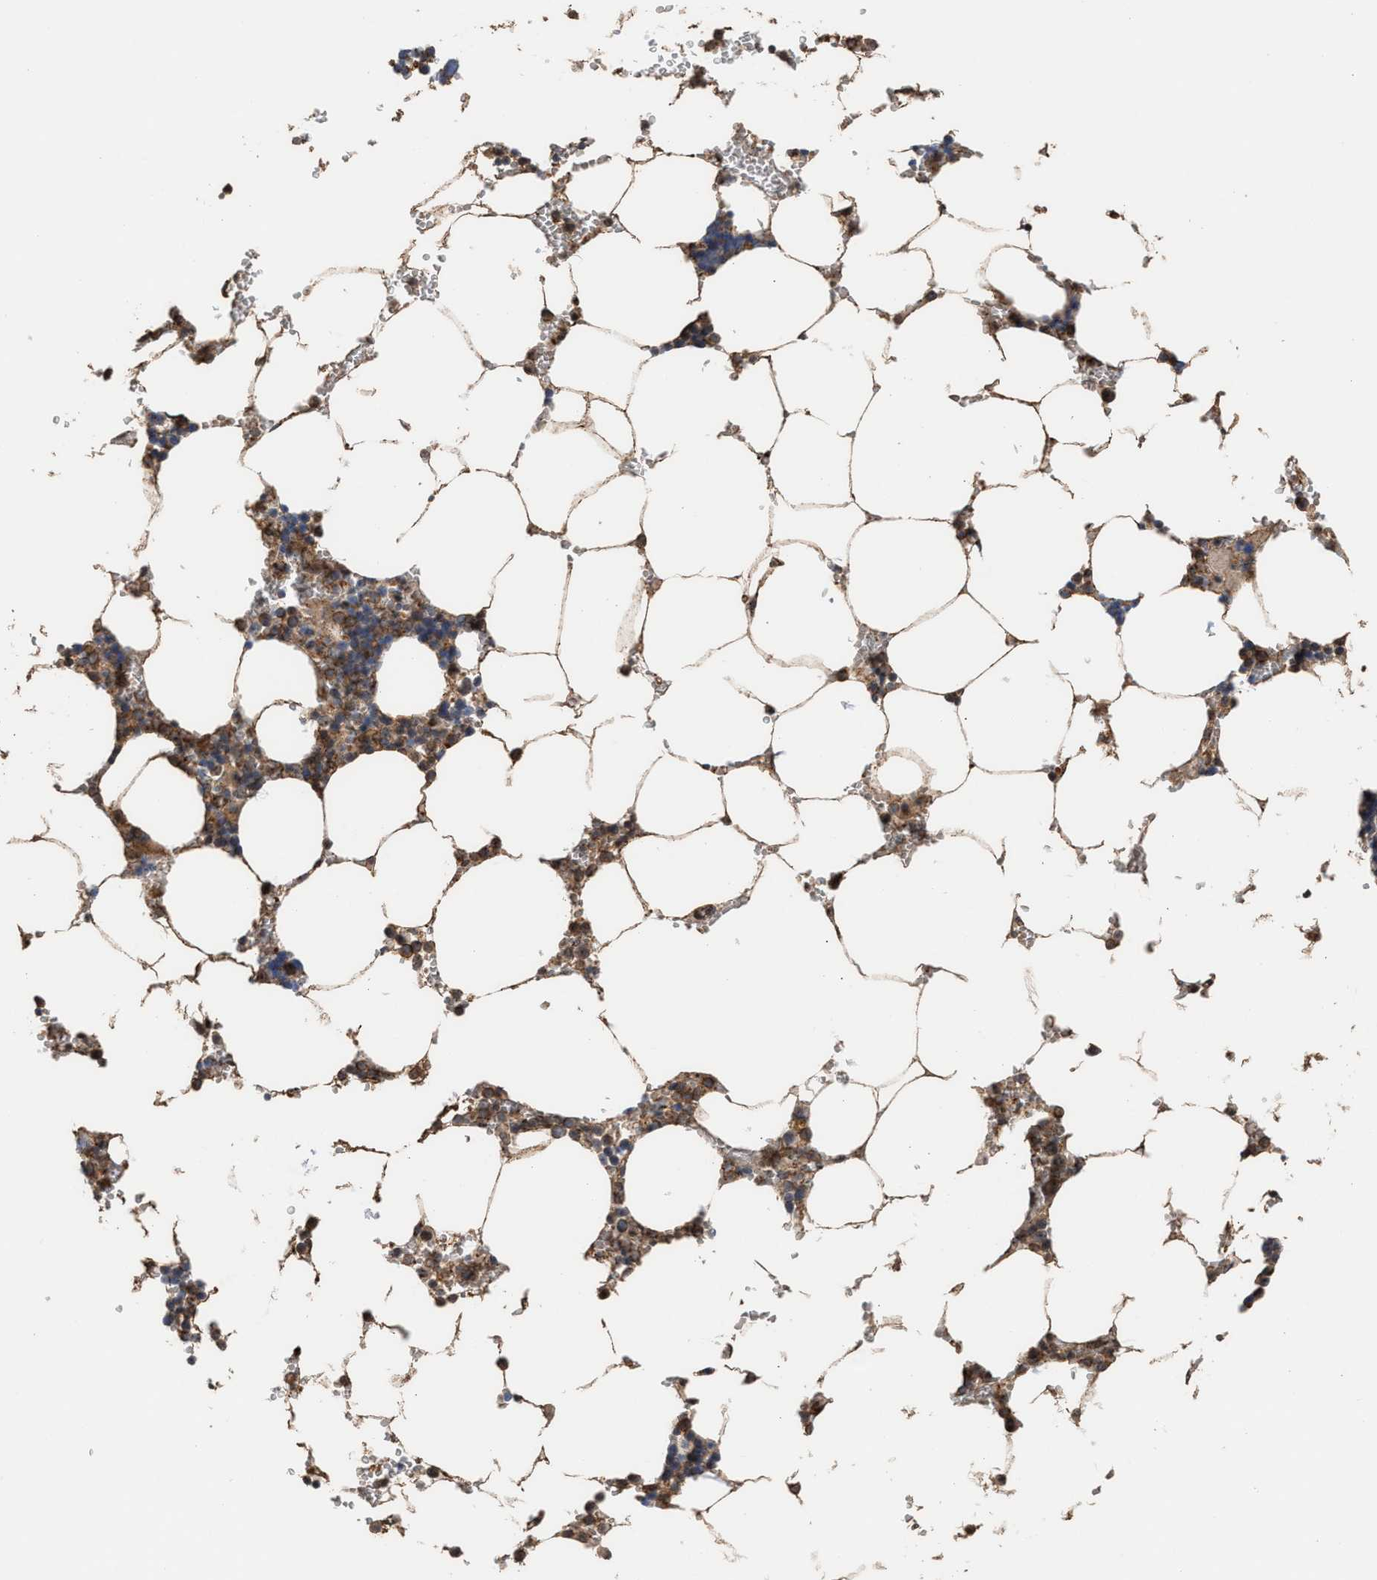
{"staining": {"intensity": "moderate", "quantity": "25%-75%", "location": "cytoplasmic/membranous"}, "tissue": "bone marrow", "cell_type": "Hematopoietic cells", "image_type": "normal", "snomed": [{"axis": "morphology", "description": "Normal tissue, NOS"}, {"axis": "topography", "description": "Bone marrow"}], "caption": "Human bone marrow stained with a brown dye reveals moderate cytoplasmic/membranous positive expression in about 25%-75% of hematopoietic cells.", "gene": "EXOSC2", "patient": {"sex": "male", "age": 70}}